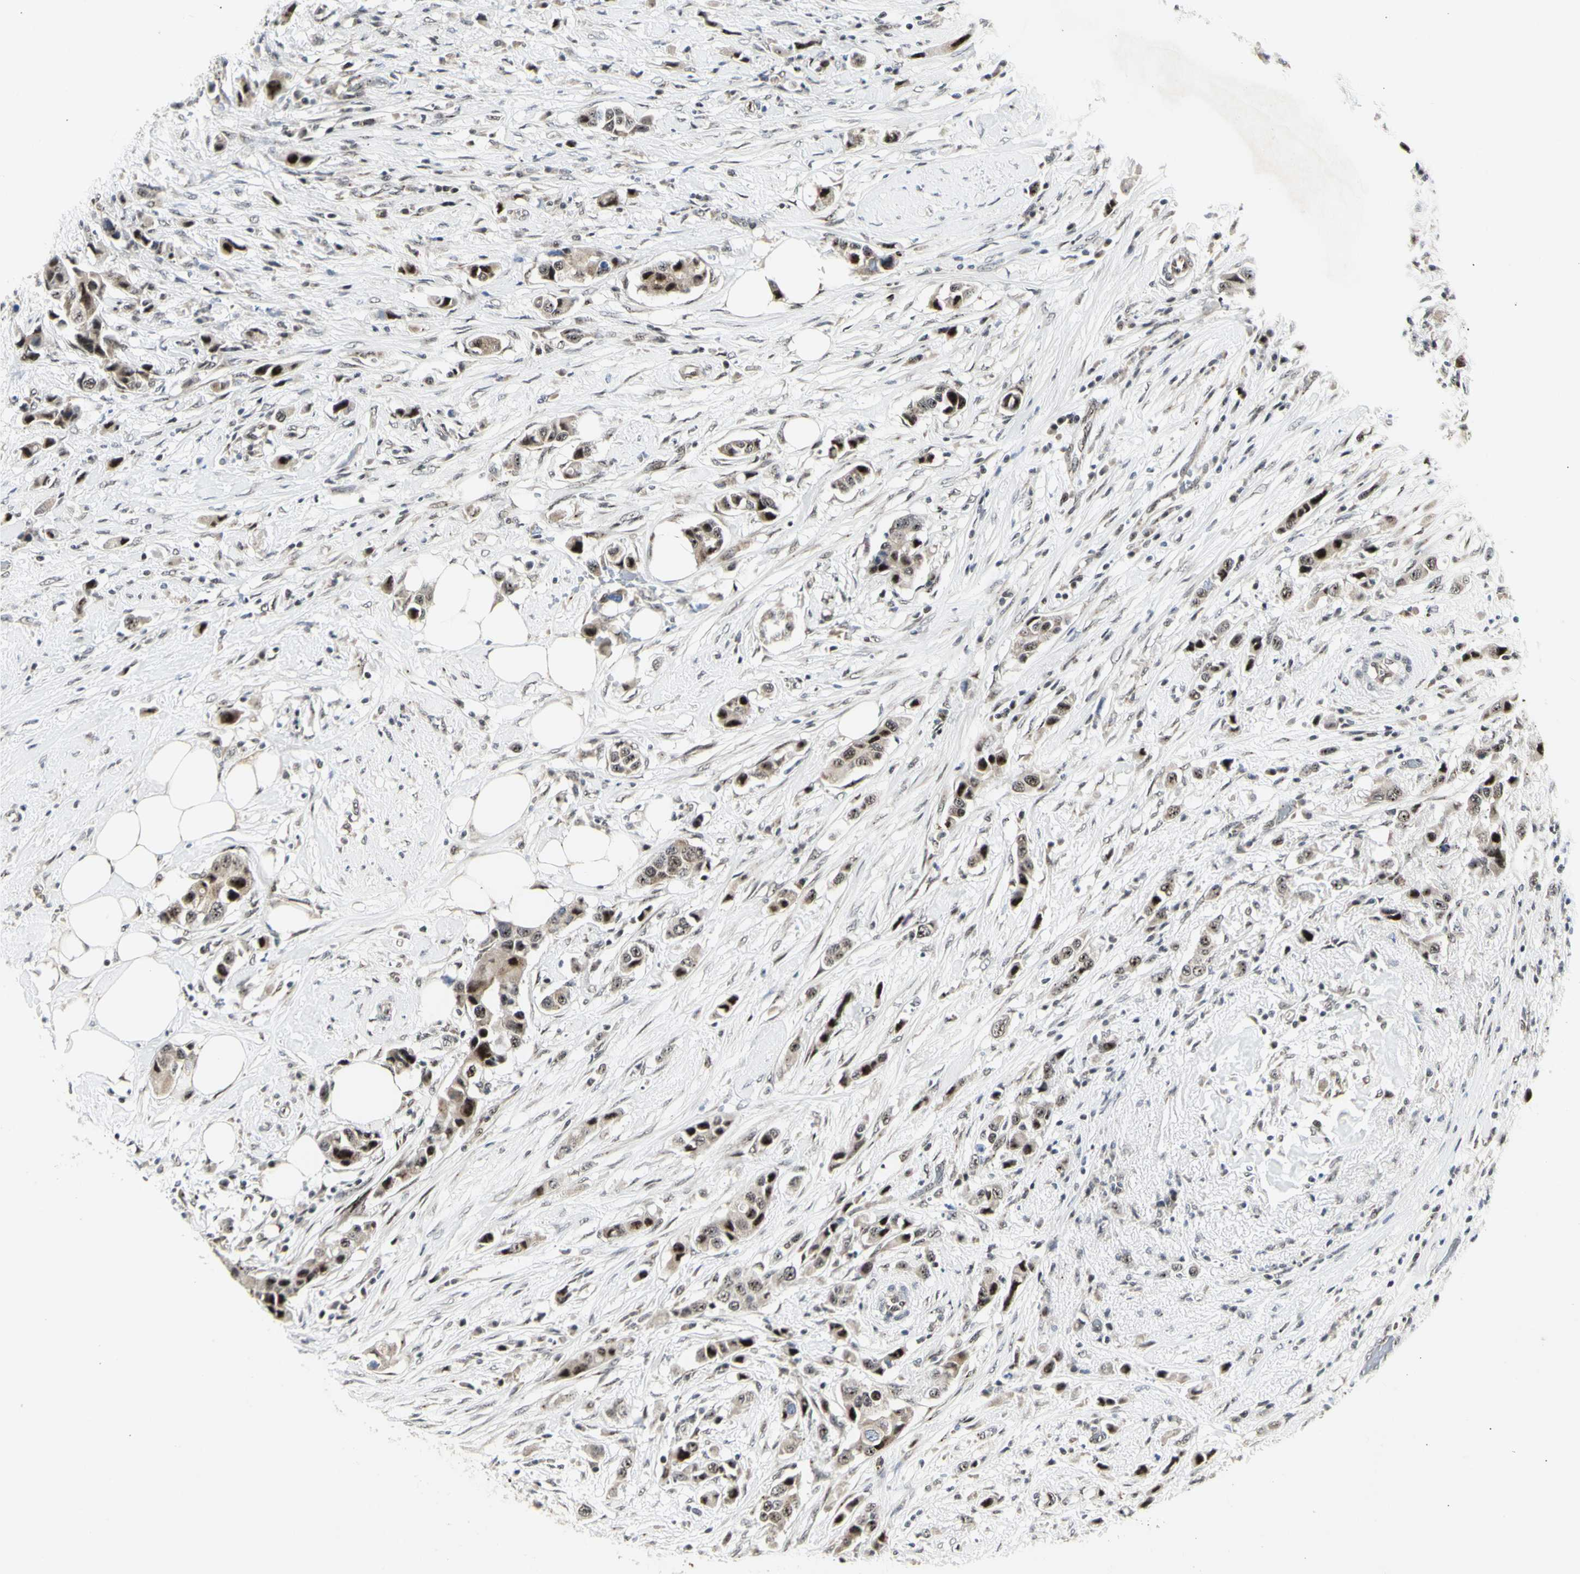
{"staining": {"intensity": "strong", "quantity": ">75%", "location": "cytoplasmic/membranous,nuclear"}, "tissue": "breast cancer", "cell_type": "Tumor cells", "image_type": "cancer", "snomed": [{"axis": "morphology", "description": "Normal tissue, NOS"}, {"axis": "morphology", "description": "Duct carcinoma"}, {"axis": "topography", "description": "Breast"}], "caption": "Protein expression analysis of infiltrating ductal carcinoma (breast) demonstrates strong cytoplasmic/membranous and nuclear positivity in approximately >75% of tumor cells. The staining was performed using DAB (3,3'-diaminobenzidine), with brown indicating positive protein expression. Nuclei are stained blue with hematoxylin.", "gene": "DHRS7B", "patient": {"sex": "female", "age": 50}}